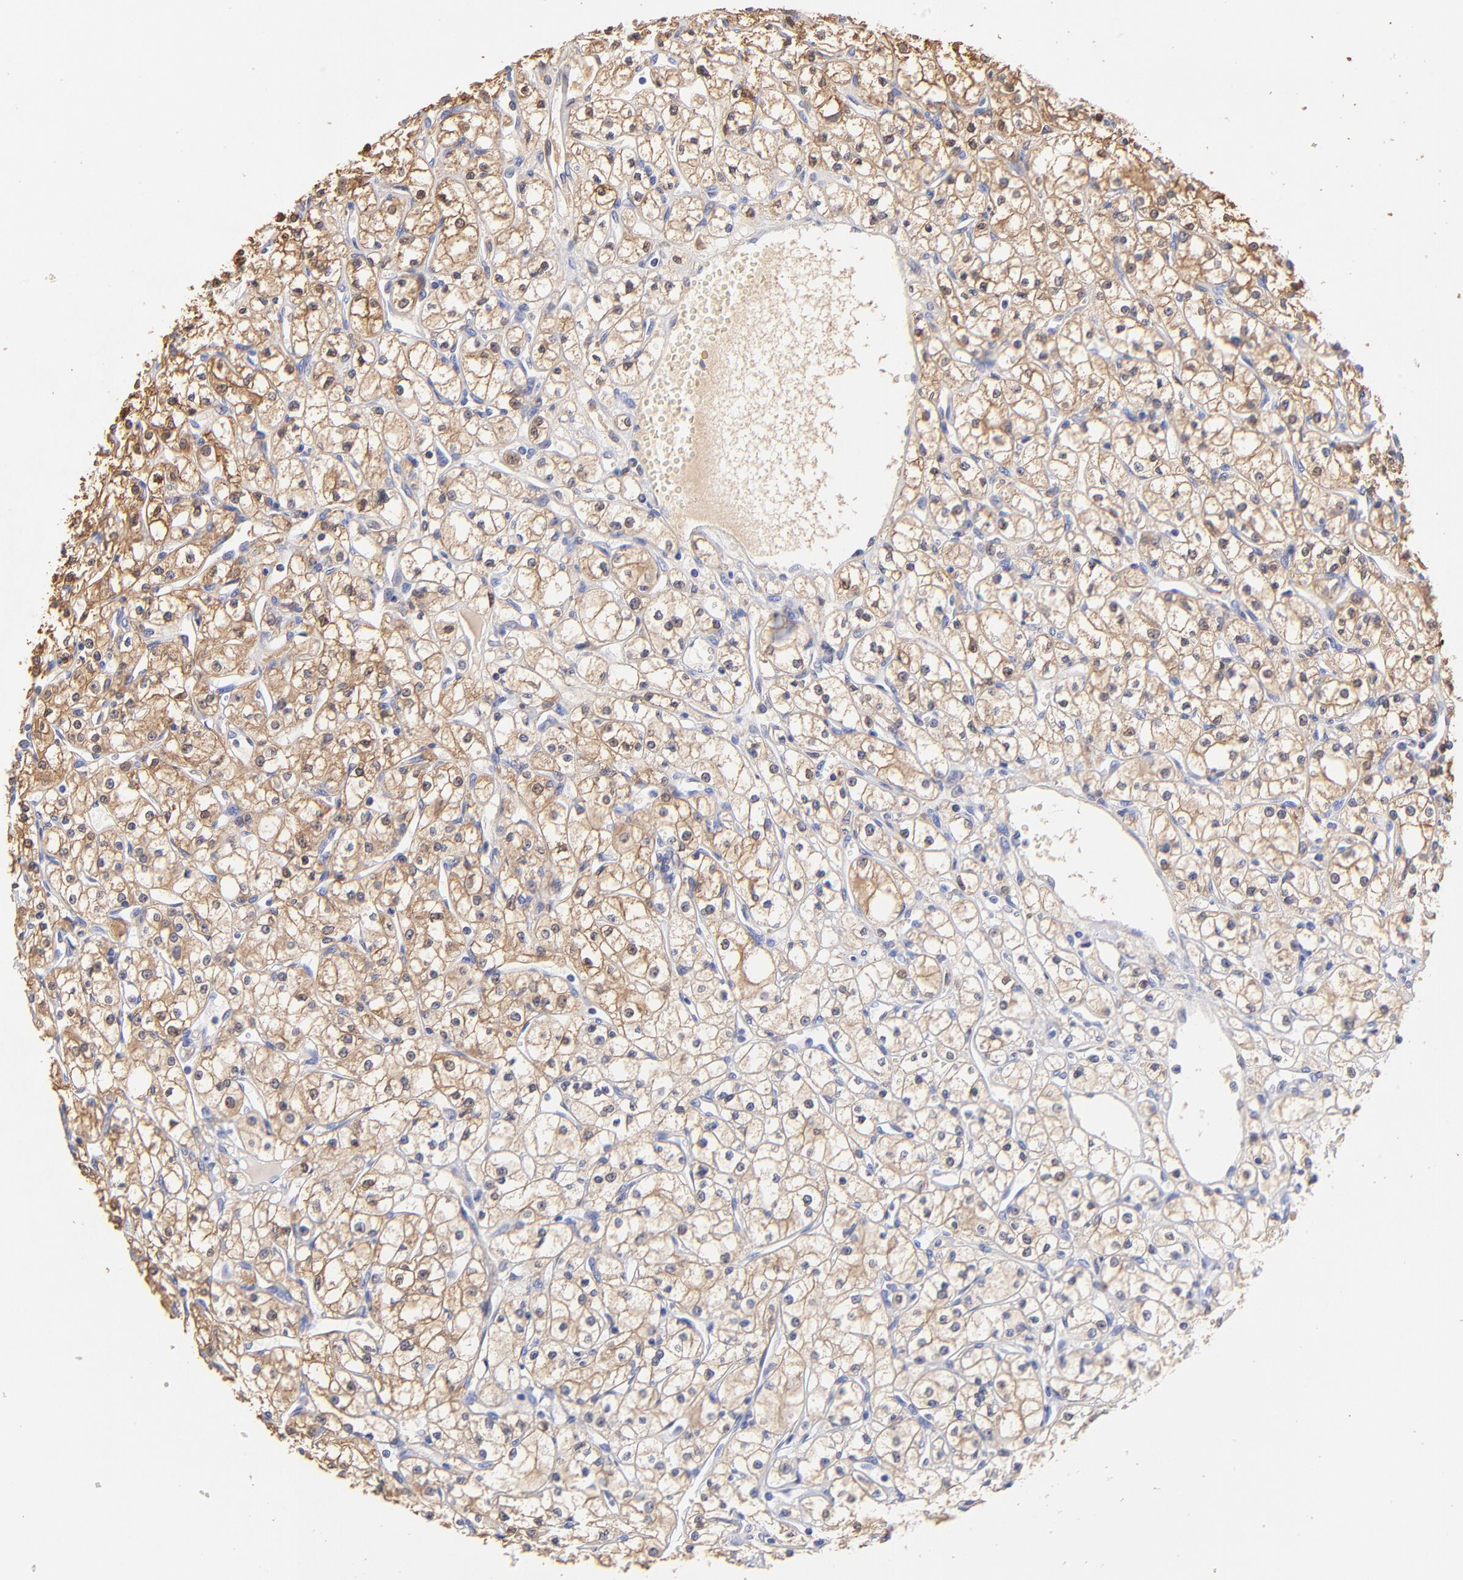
{"staining": {"intensity": "moderate", "quantity": "25%-75%", "location": "cytoplasmic/membranous"}, "tissue": "renal cancer", "cell_type": "Tumor cells", "image_type": "cancer", "snomed": [{"axis": "morphology", "description": "Adenocarcinoma, NOS"}, {"axis": "topography", "description": "Kidney"}], "caption": "This is an image of immunohistochemistry (IHC) staining of renal adenocarcinoma, which shows moderate staining in the cytoplasmic/membranous of tumor cells.", "gene": "ALDH1A1", "patient": {"sex": "male", "age": 61}}